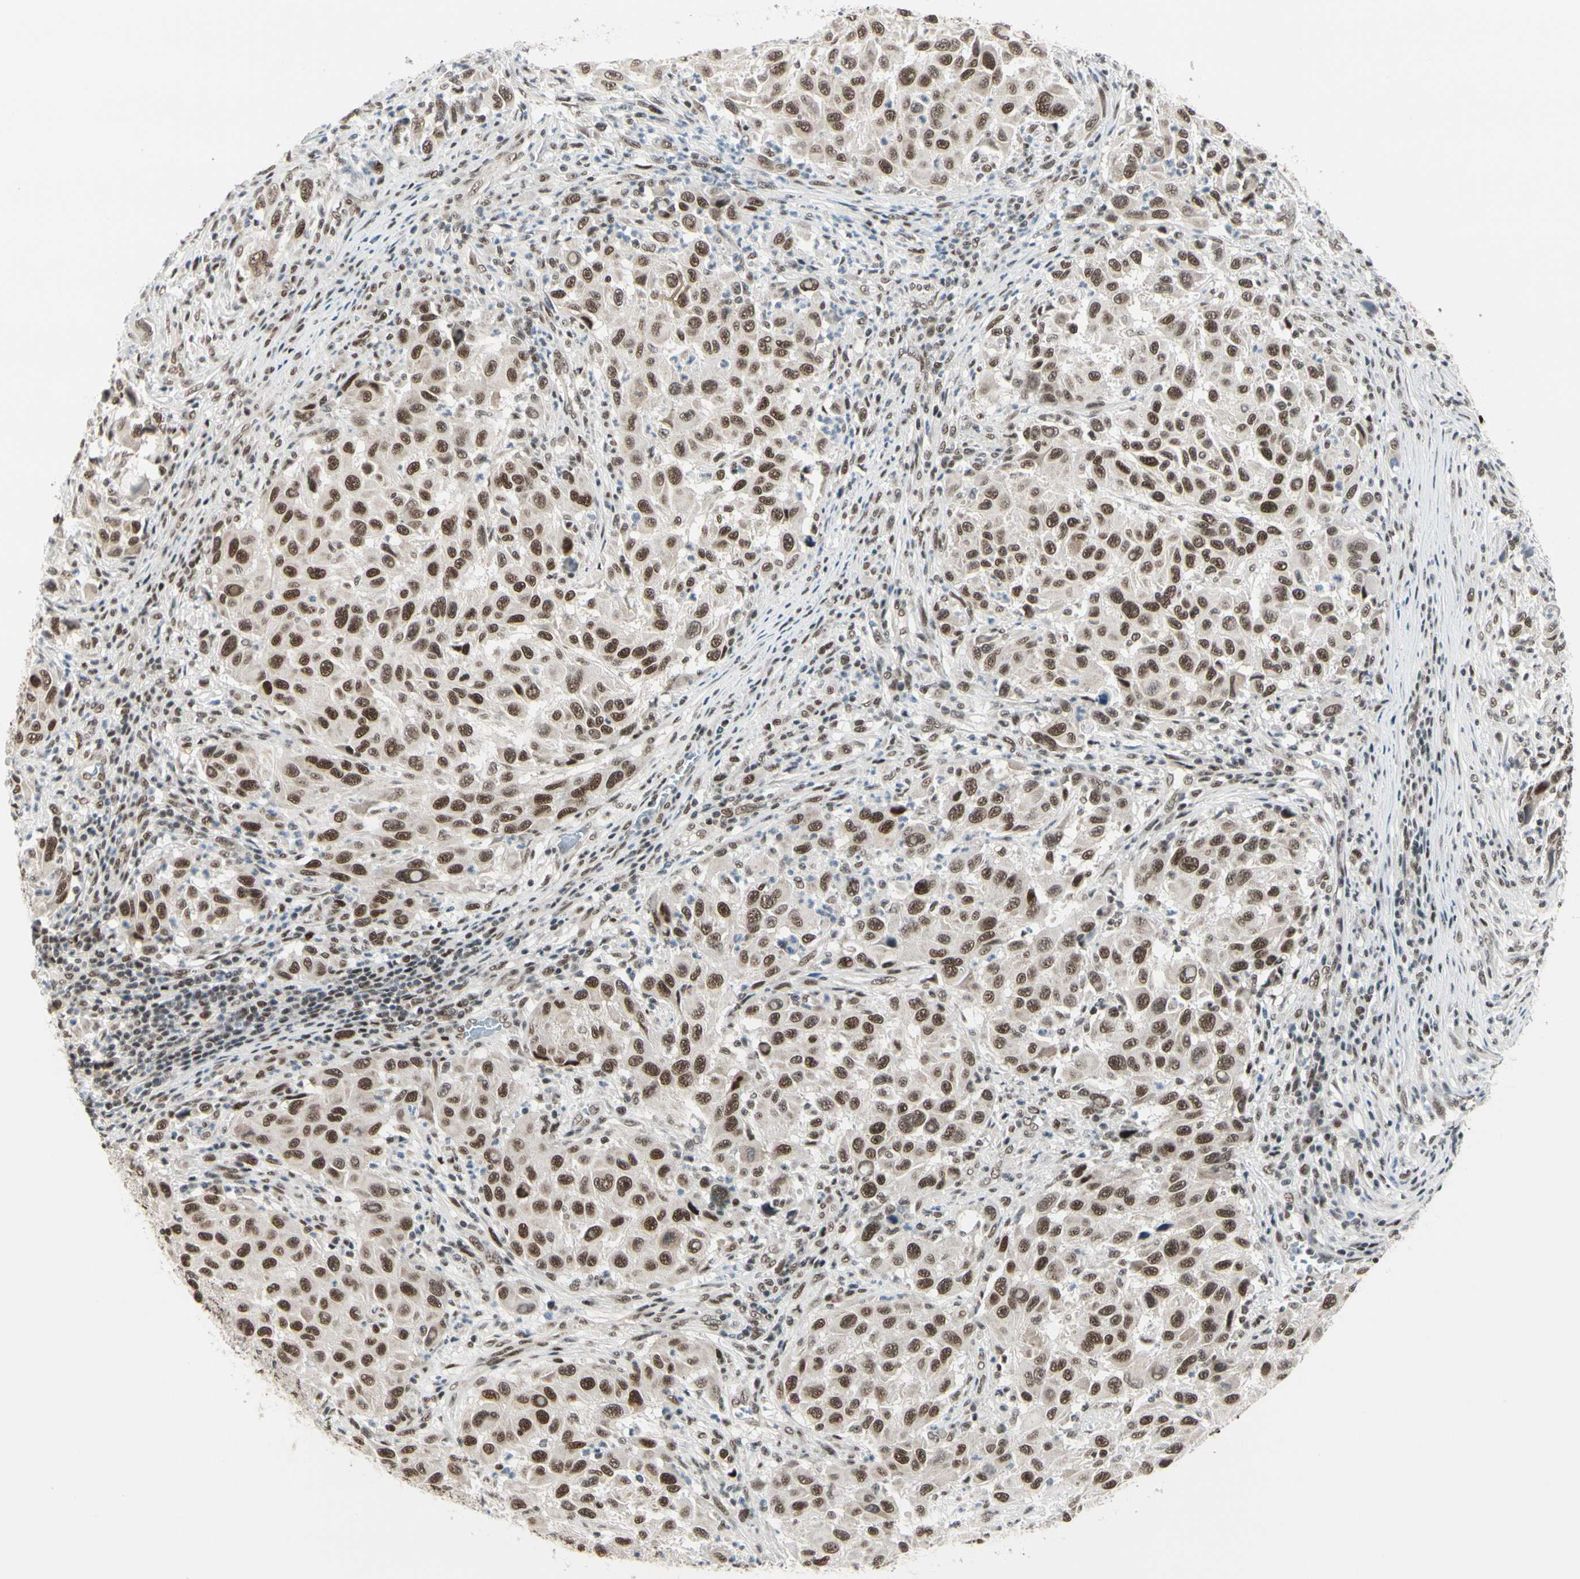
{"staining": {"intensity": "strong", "quantity": ">75%", "location": "nuclear"}, "tissue": "melanoma", "cell_type": "Tumor cells", "image_type": "cancer", "snomed": [{"axis": "morphology", "description": "Malignant melanoma, Metastatic site"}, {"axis": "topography", "description": "Lymph node"}], "caption": "The image exhibits a brown stain indicating the presence of a protein in the nuclear of tumor cells in malignant melanoma (metastatic site).", "gene": "CHAMP1", "patient": {"sex": "male", "age": 61}}